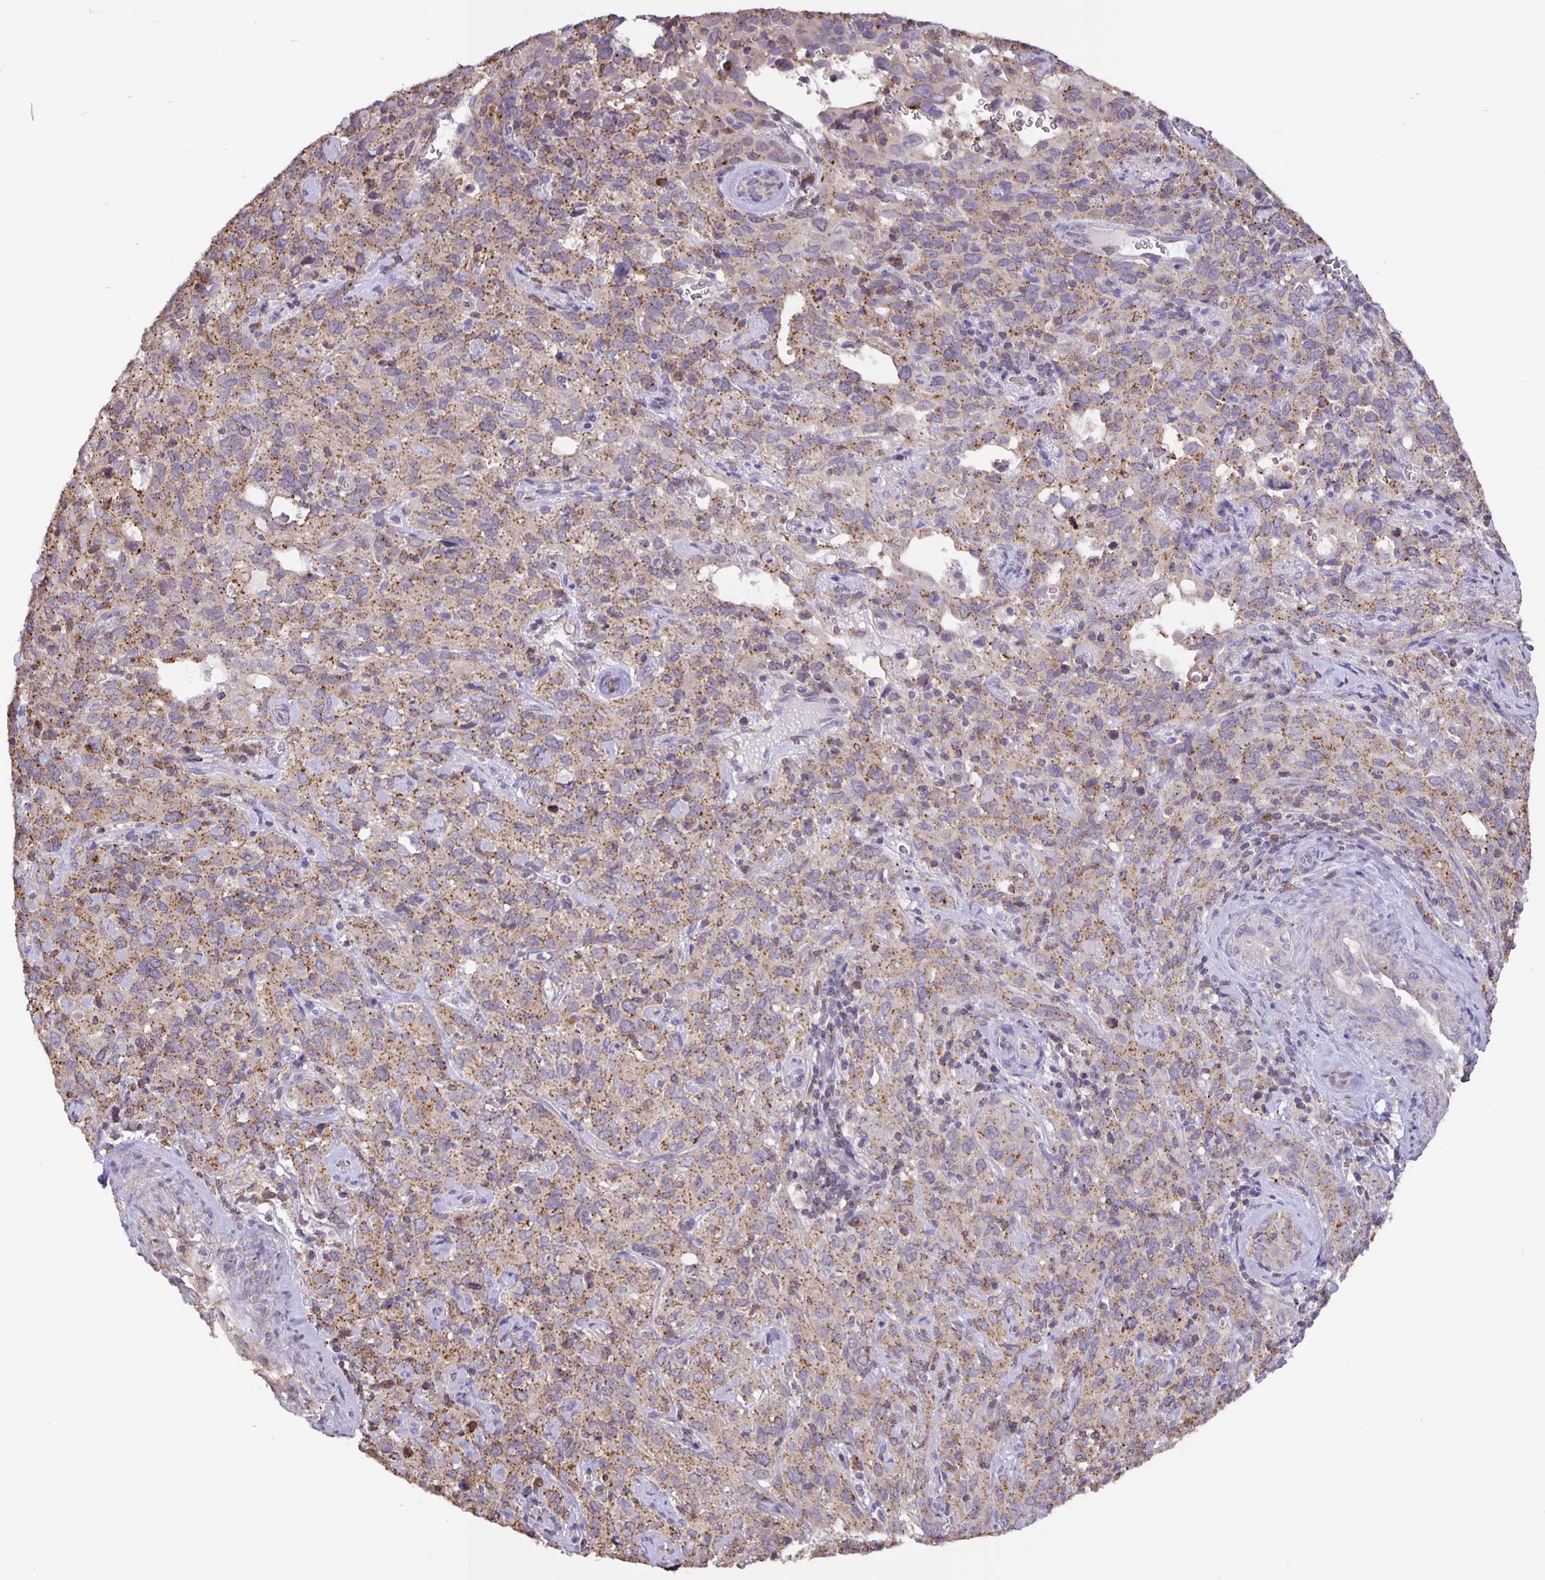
{"staining": {"intensity": "moderate", "quantity": ">75%", "location": "cytoplasmic/membranous"}, "tissue": "cervical cancer", "cell_type": "Tumor cells", "image_type": "cancer", "snomed": [{"axis": "morphology", "description": "Normal tissue, NOS"}, {"axis": "morphology", "description": "Squamous cell carcinoma, NOS"}, {"axis": "topography", "description": "Cervix"}], "caption": "Cervical squamous cell carcinoma tissue shows moderate cytoplasmic/membranous staining in approximately >75% of tumor cells, visualized by immunohistochemistry.", "gene": "TMEM71", "patient": {"sex": "female", "age": 51}}